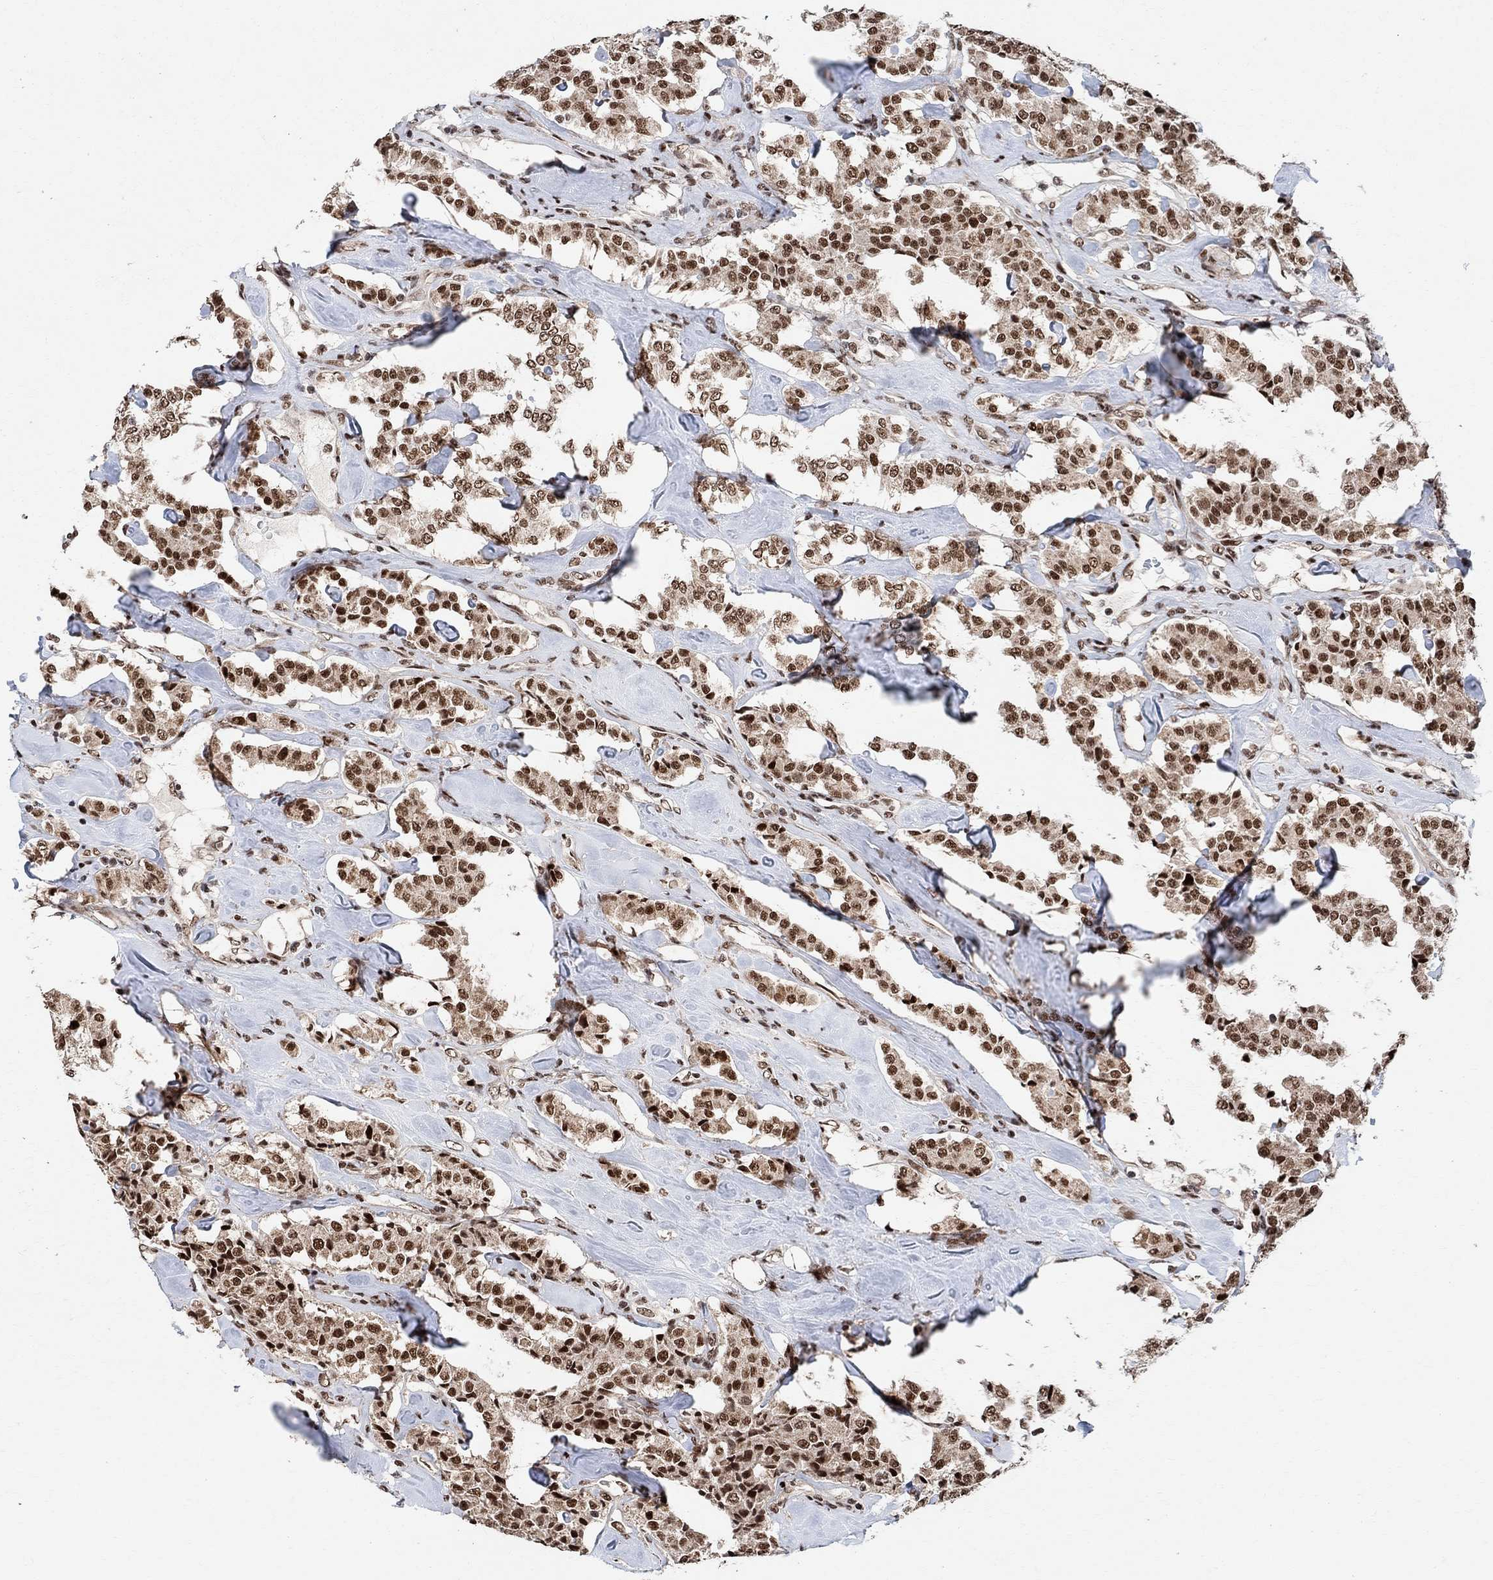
{"staining": {"intensity": "strong", "quantity": ">75%", "location": "nuclear"}, "tissue": "carcinoid", "cell_type": "Tumor cells", "image_type": "cancer", "snomed": [{"axis": "morphology", "description": "Carcinoid, malignant, NOS"}, {"axis": "topography", "description": "Pancreas"}], "caption": "Protein staining of carcinoid tissue shows strong nuclear expression in about >75% of tumor cells.", "gene": "E4F1", "patient": {"sex": "male", "age": 41}}